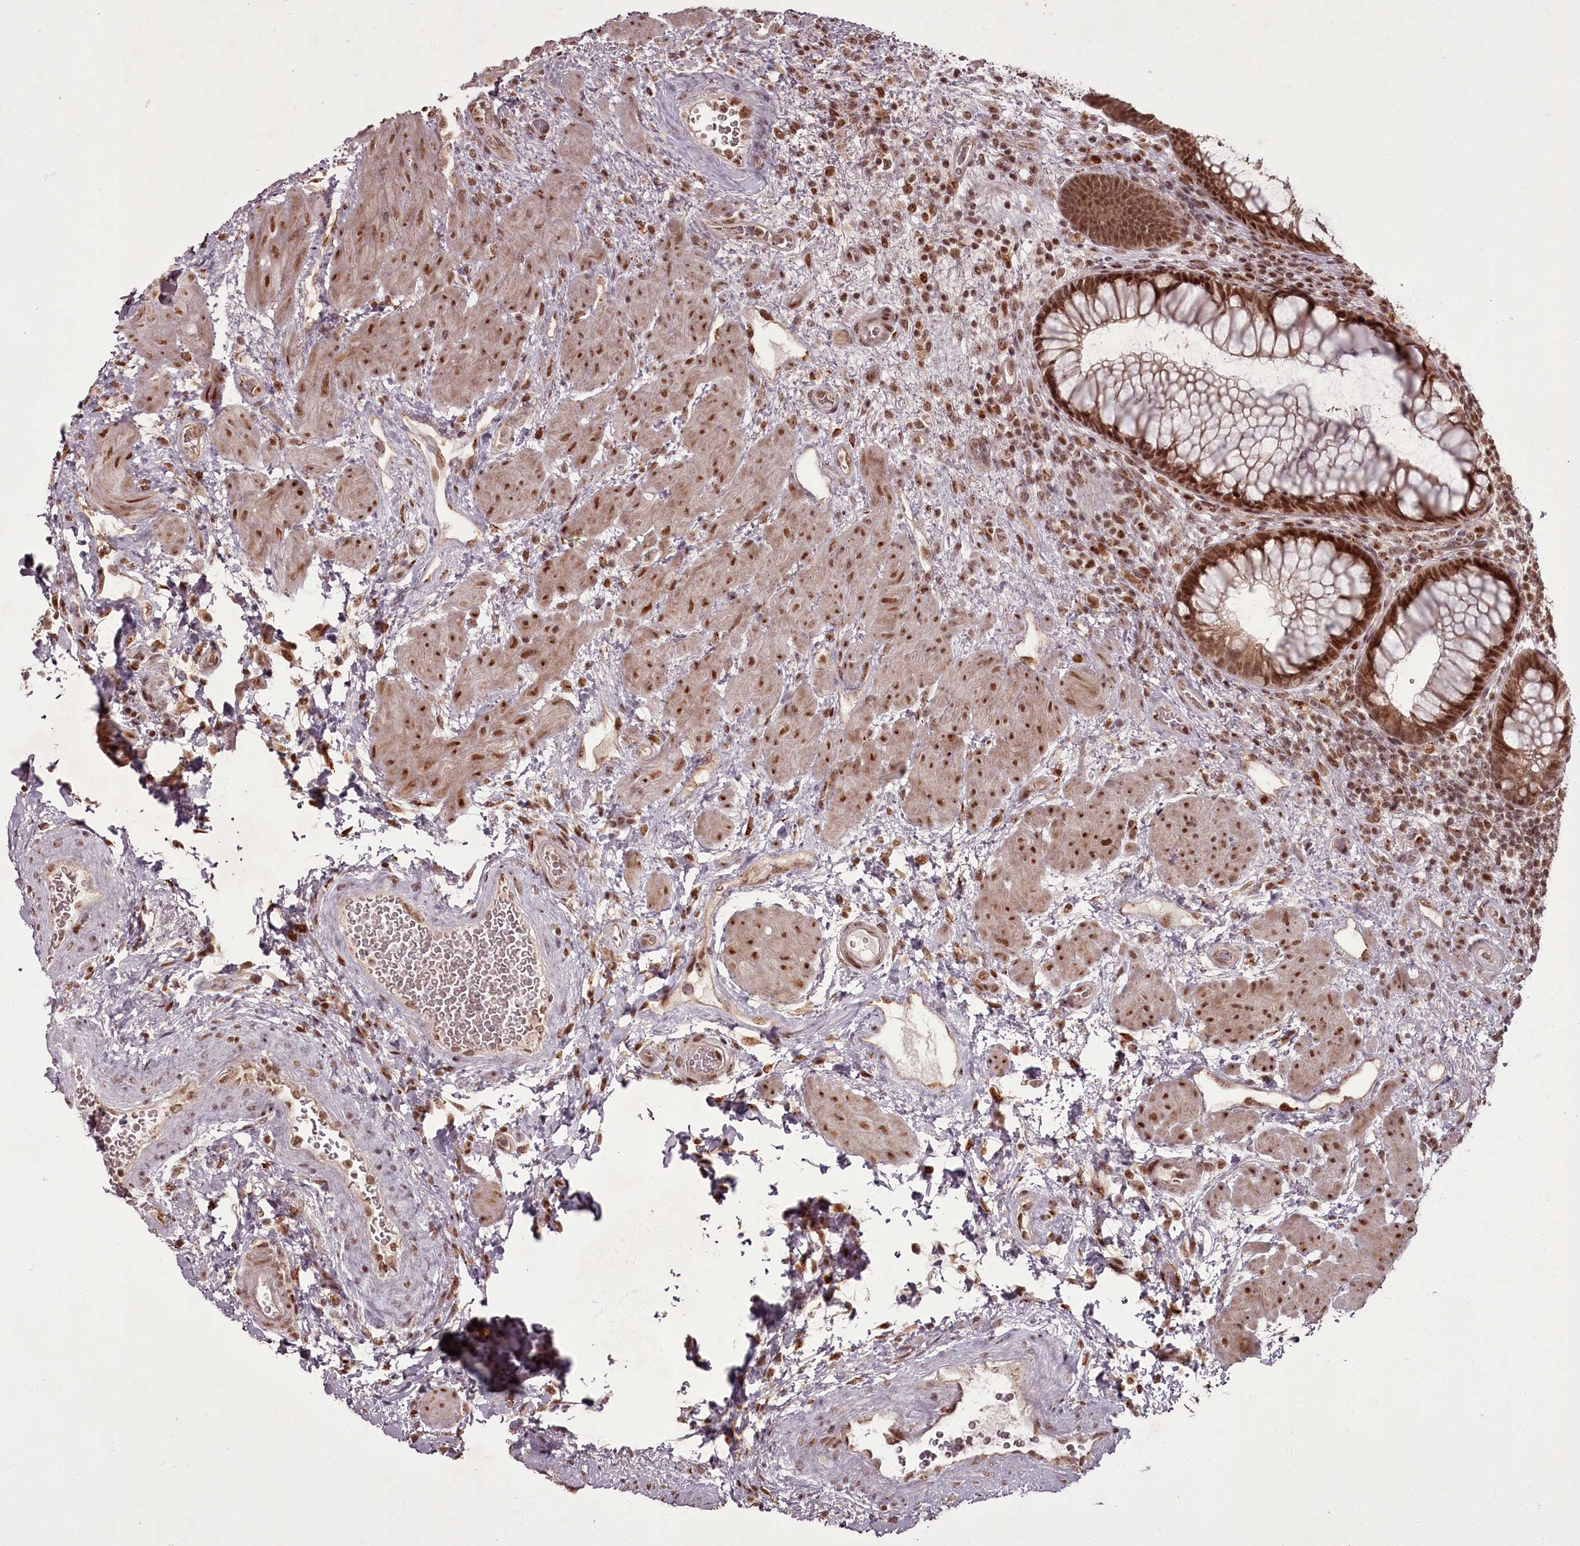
{"staining": {"intensity": "moderate", "quantity": ">75%", "location": "cytoplasmic/membranous,nuclear"}, "tissue": "rectum", "cell_type": "Glandular cells", "image_type": "normal", "snomed": [{"axis": "morphology", "description": "Normal tissue, NOS"}, {"axis": "topography", "description": "Rectum"}], "caption": "Immunohistochemical staining of benign rectum shows >75% levels of moderate cytoplasmic/membranous,nuclear protein staining in approximately >75% of glandular cells. The staining was performed using DAB, with brown indicating positive protein expression. Nuclei are stained blue with hematoxylin.", "gene": "CEP83", "patient": {"sex": "male", "age": 51}}